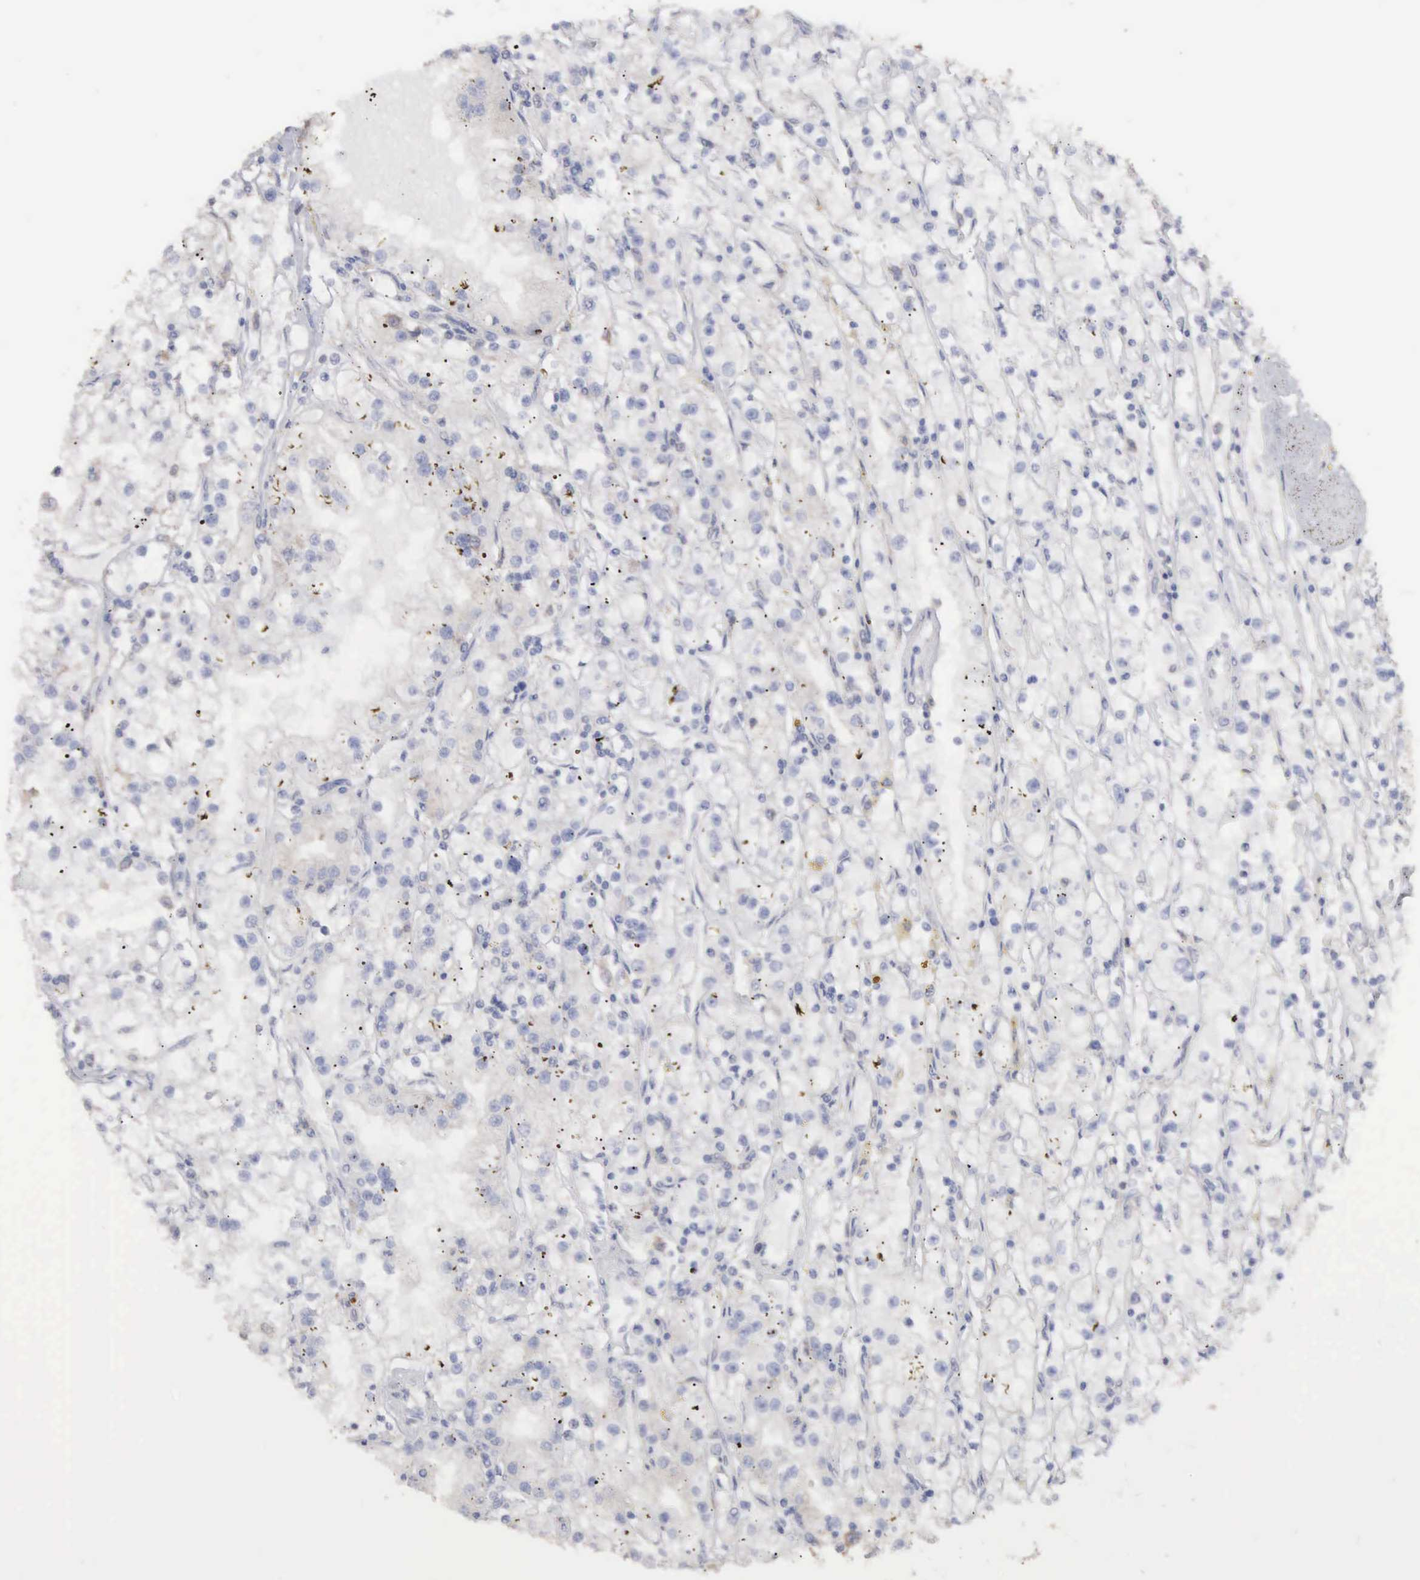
{"staining": {"intensity": "negative", "quantity": "none", "location": "none"}, "tissue": "renal cancer", "cell_type": "Tumor cells", "image_type": "cancer", "snomed": [{"axis": "morphology", "description": "Adenocarcinoma, NOS"}, {"axis": "topography", "description": "Kidney"}], "caption": "Human renal cancer (adenocarcinoma) stained for a protein using IHC reveals no expression in tumor cells.", "gene": "MTHFD1", "patient": {"sex": "male", "age": 56}}